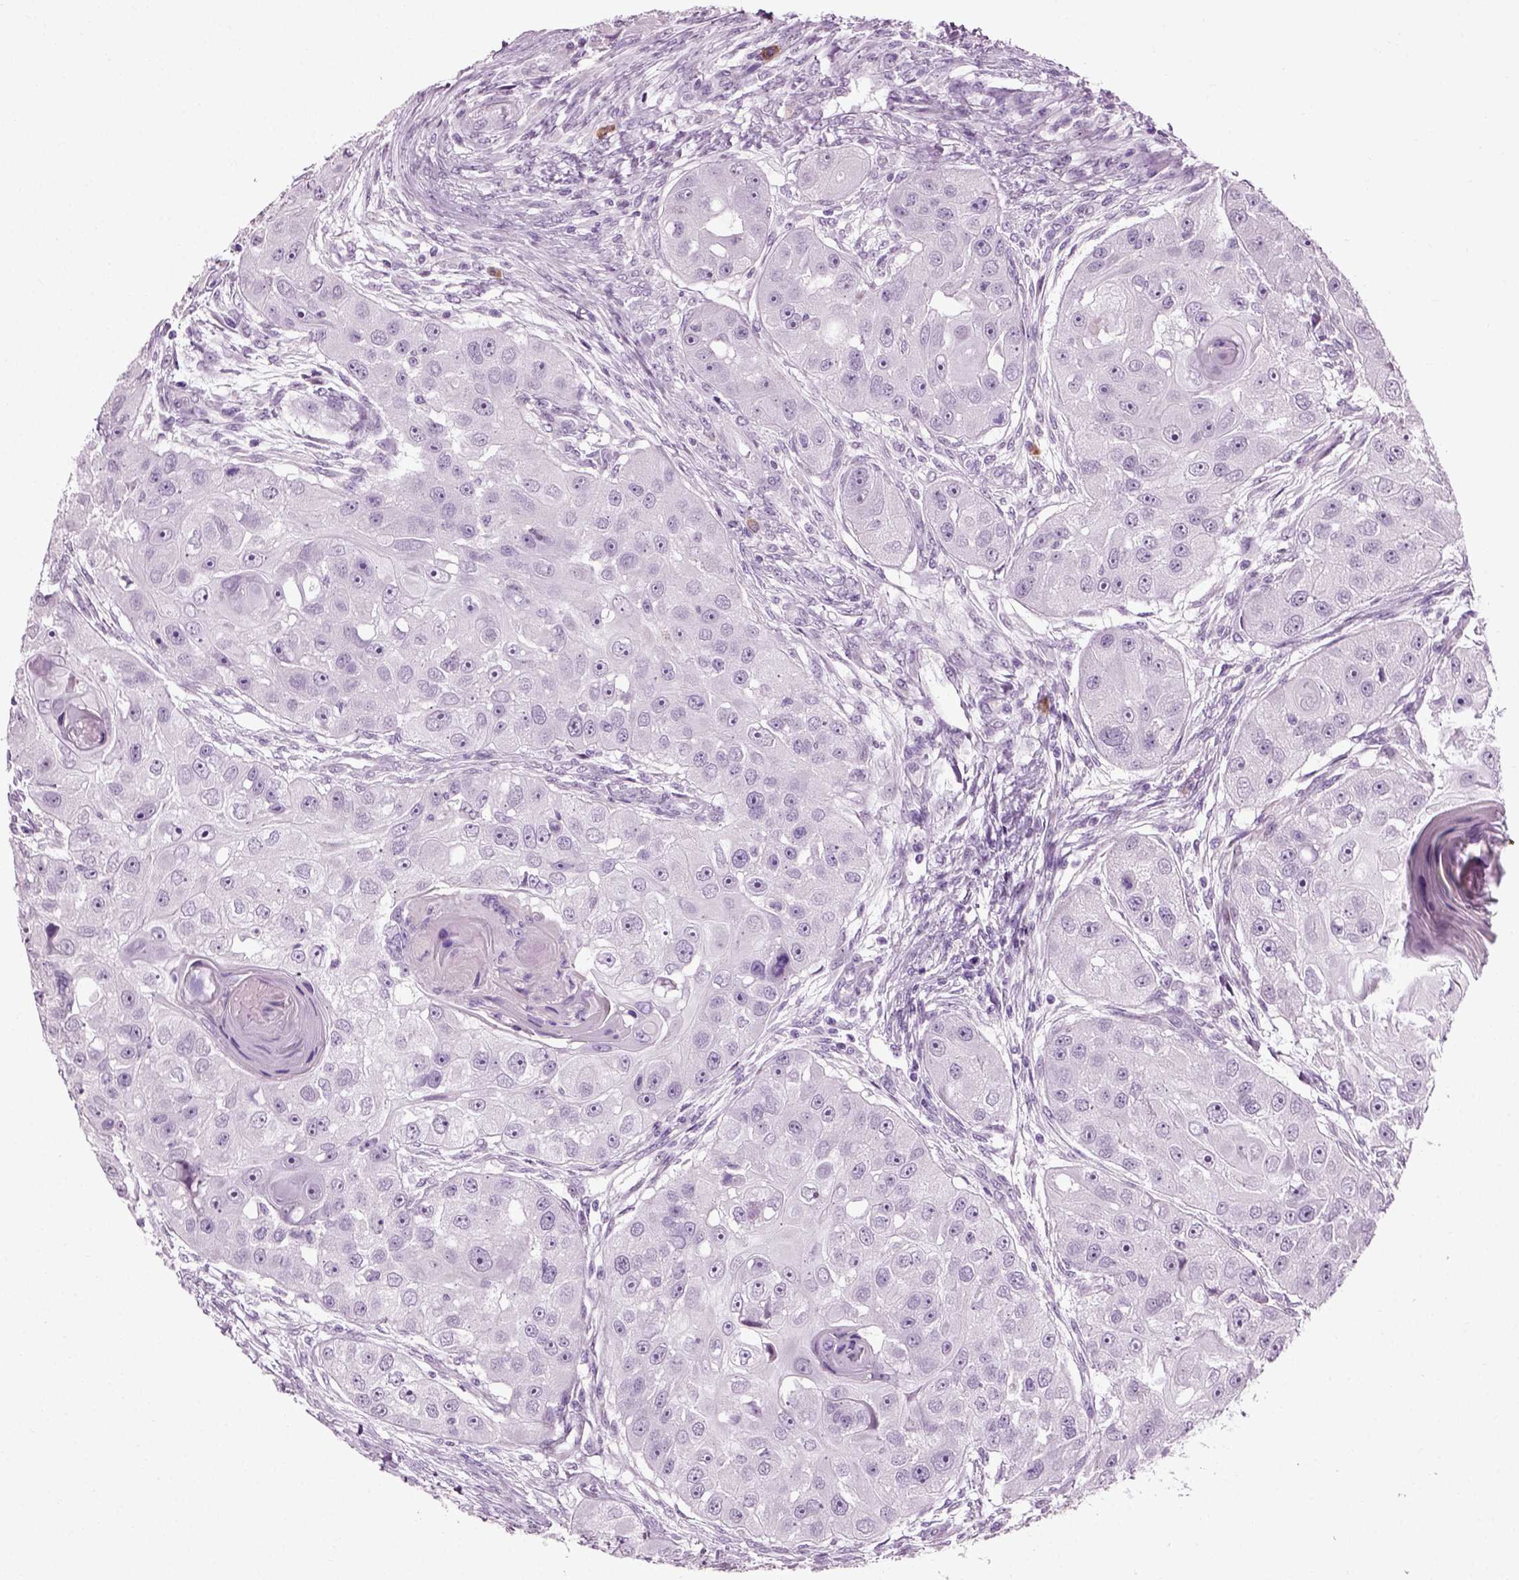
{"staining": {"intensity": "negative", "quantity": "none", "location": "none"}, "tissue": "head and neck cancer", "cell_type": "Tumor cells", "image_type": "cancer", "snomed": [{"axis": "morphology", "description": "Squamous cell carcinoma, NOS"}, {"axis": "topography", "description": "Head-Neck"}], "caption": "Tumor cells show no significant protein staining in head and neck squamous cell carcinoma.", "gene": "SLC26A8", "patient": {"sex": "male", "age": 51}}